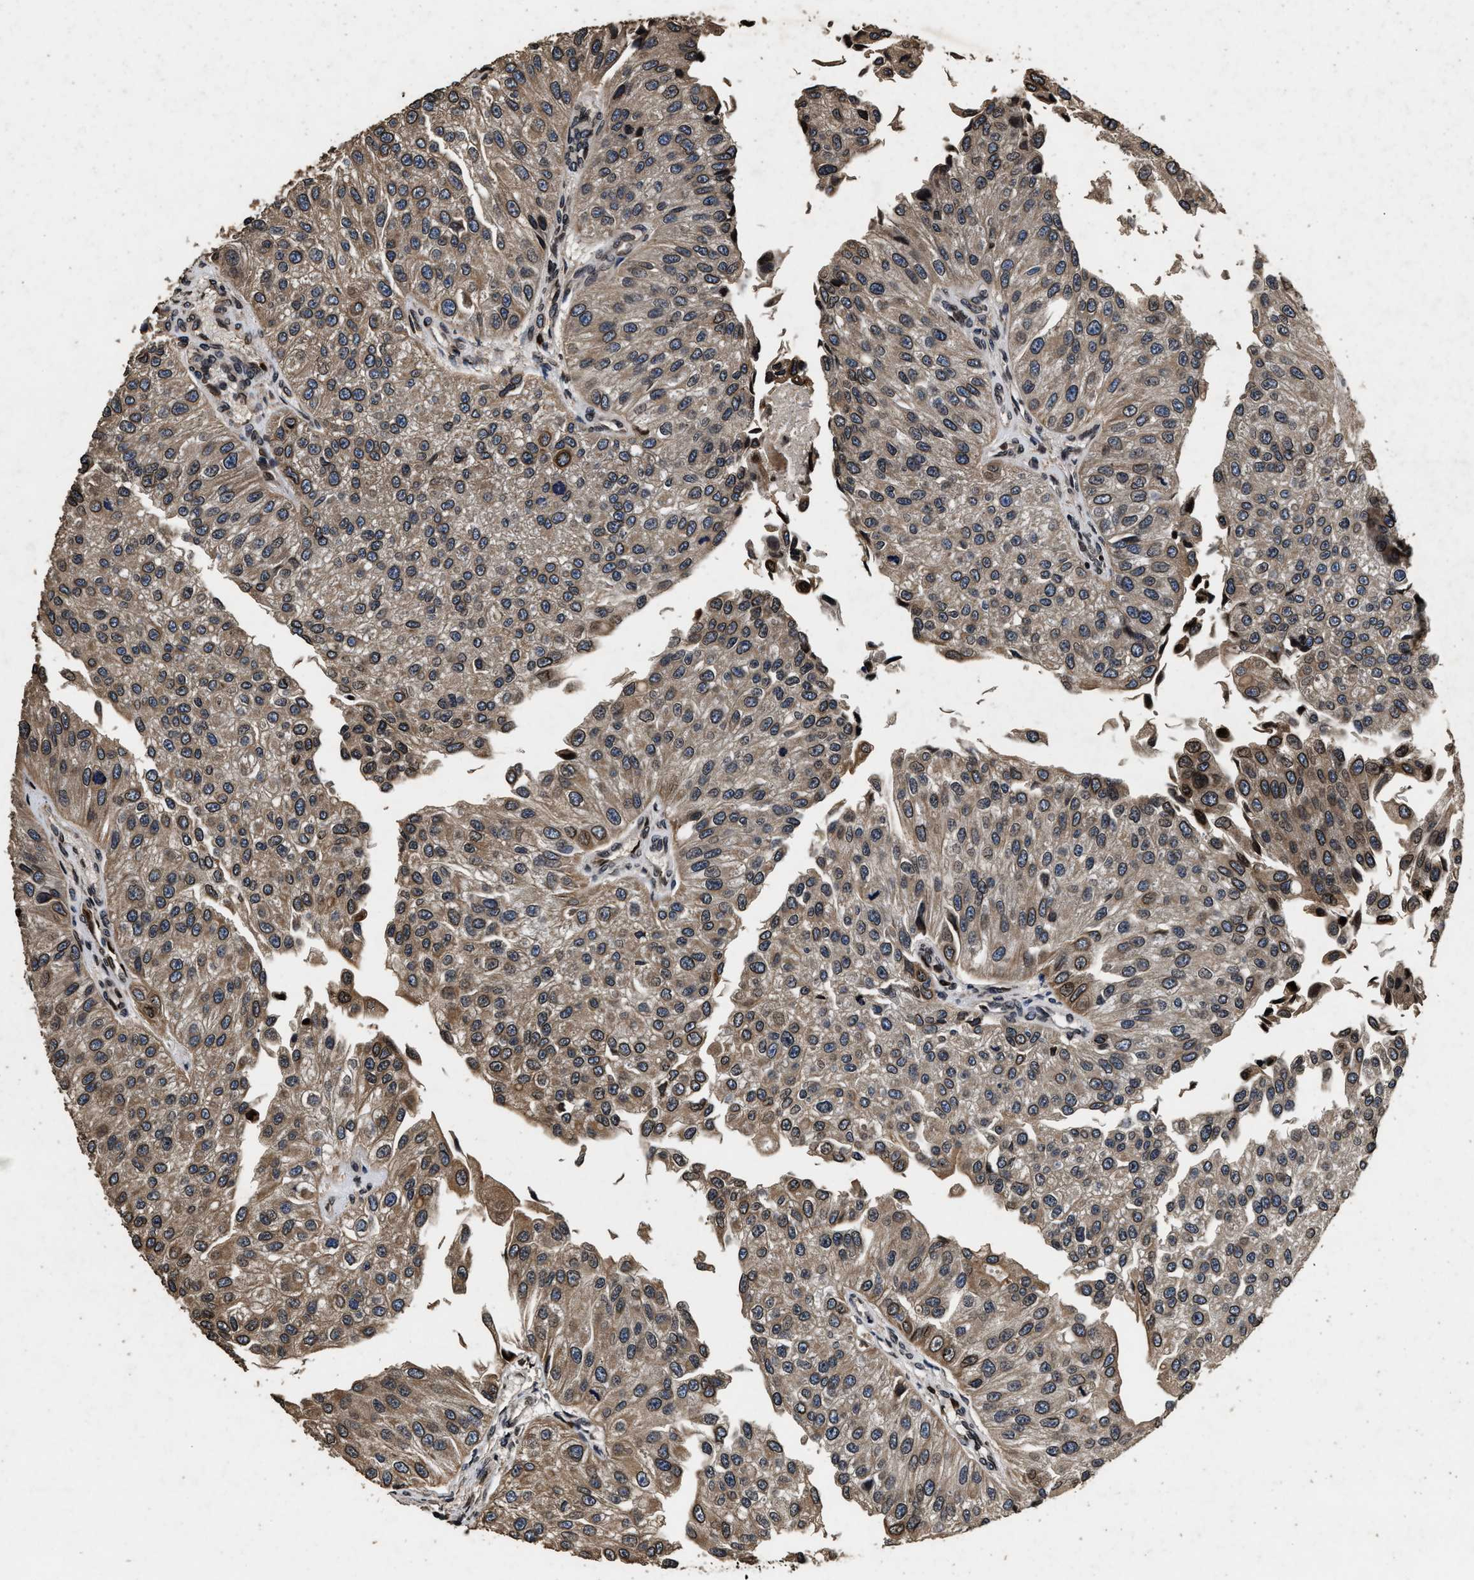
{"staining": {"intensity": "moderate", "quantity": ">75%", "location": "cytoplasmic/membranous"}, "tissue": "urothelial cancer", "cell_type": "Tumor cells", "image_type": "cancer", "snomed": [{"axis": "morphology", "description": "Urothelial carcinoma, High grade"}, {"axis": "topography", "description": "Kidney"}, {"axis": "topography", "description": "Urinary bladder"}], "caption": "There is medium levels of moderate cytoplasmic/membranous expression in tumor cells of high-grade urothelial carcinoma, as demonstrated by immunohistochemical staining (brown color).", "gene": "ACCS", "patient": {"sex": "male", "age": 77}}